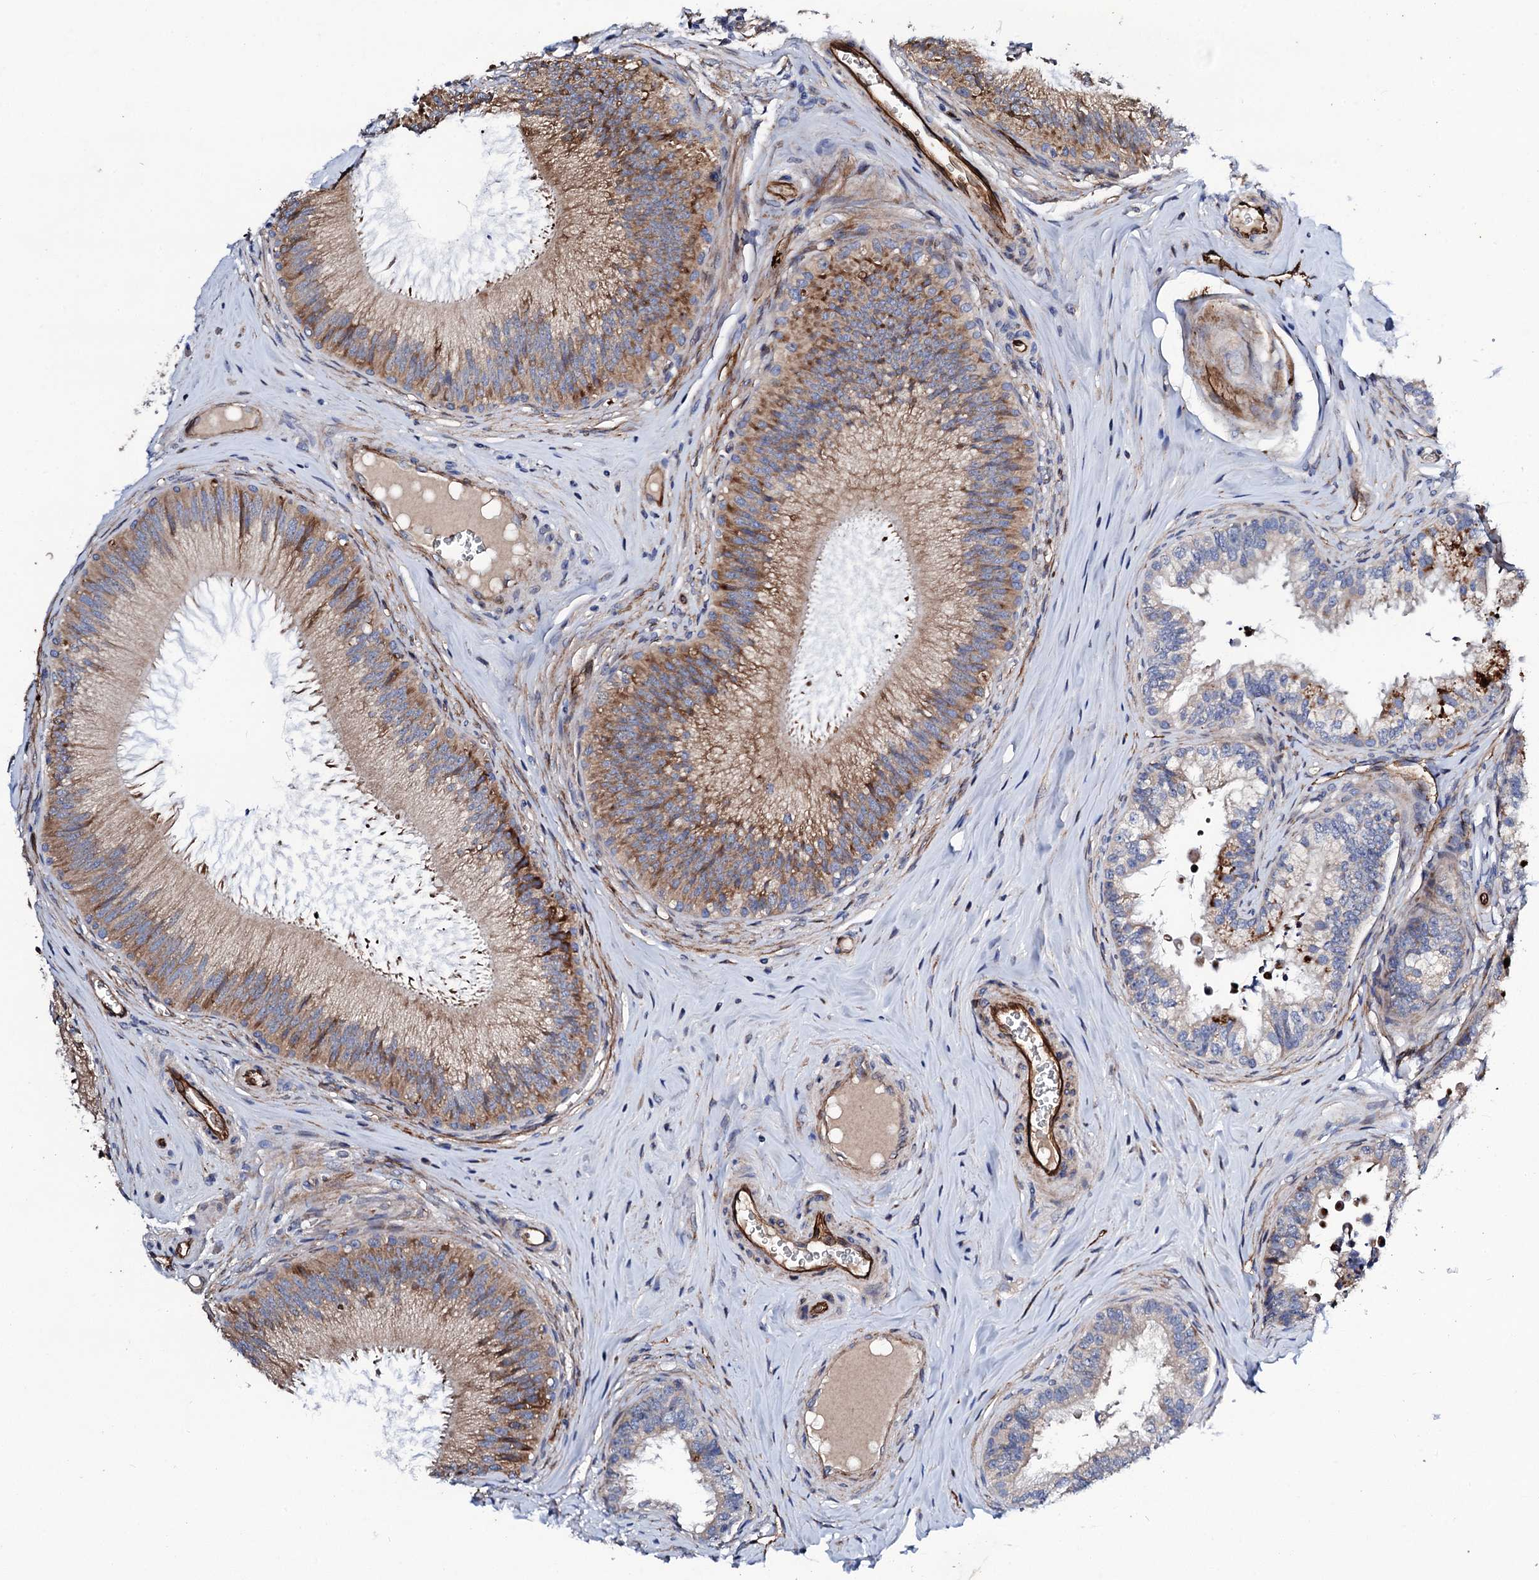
{"staining": {"intensity": "moderate", "quantity": ">75%", "location": "cytoplasmic/membranous"}, "tissue": "epididymis", "cell_type": "Glandular cells", "image_type": "normal", "snomed": [{"axis": "morphology", "description": "Normal tissue, NOS"}, {"axis": "topography", "description": "Epididymis"}], "caption": "Protein staining of benign epididymis shows moderate cytoplasmic/membranous expression in about >75% of glandular cells.", "gene": "DBX1", "patient": {"sex": "male", "age": 46}}